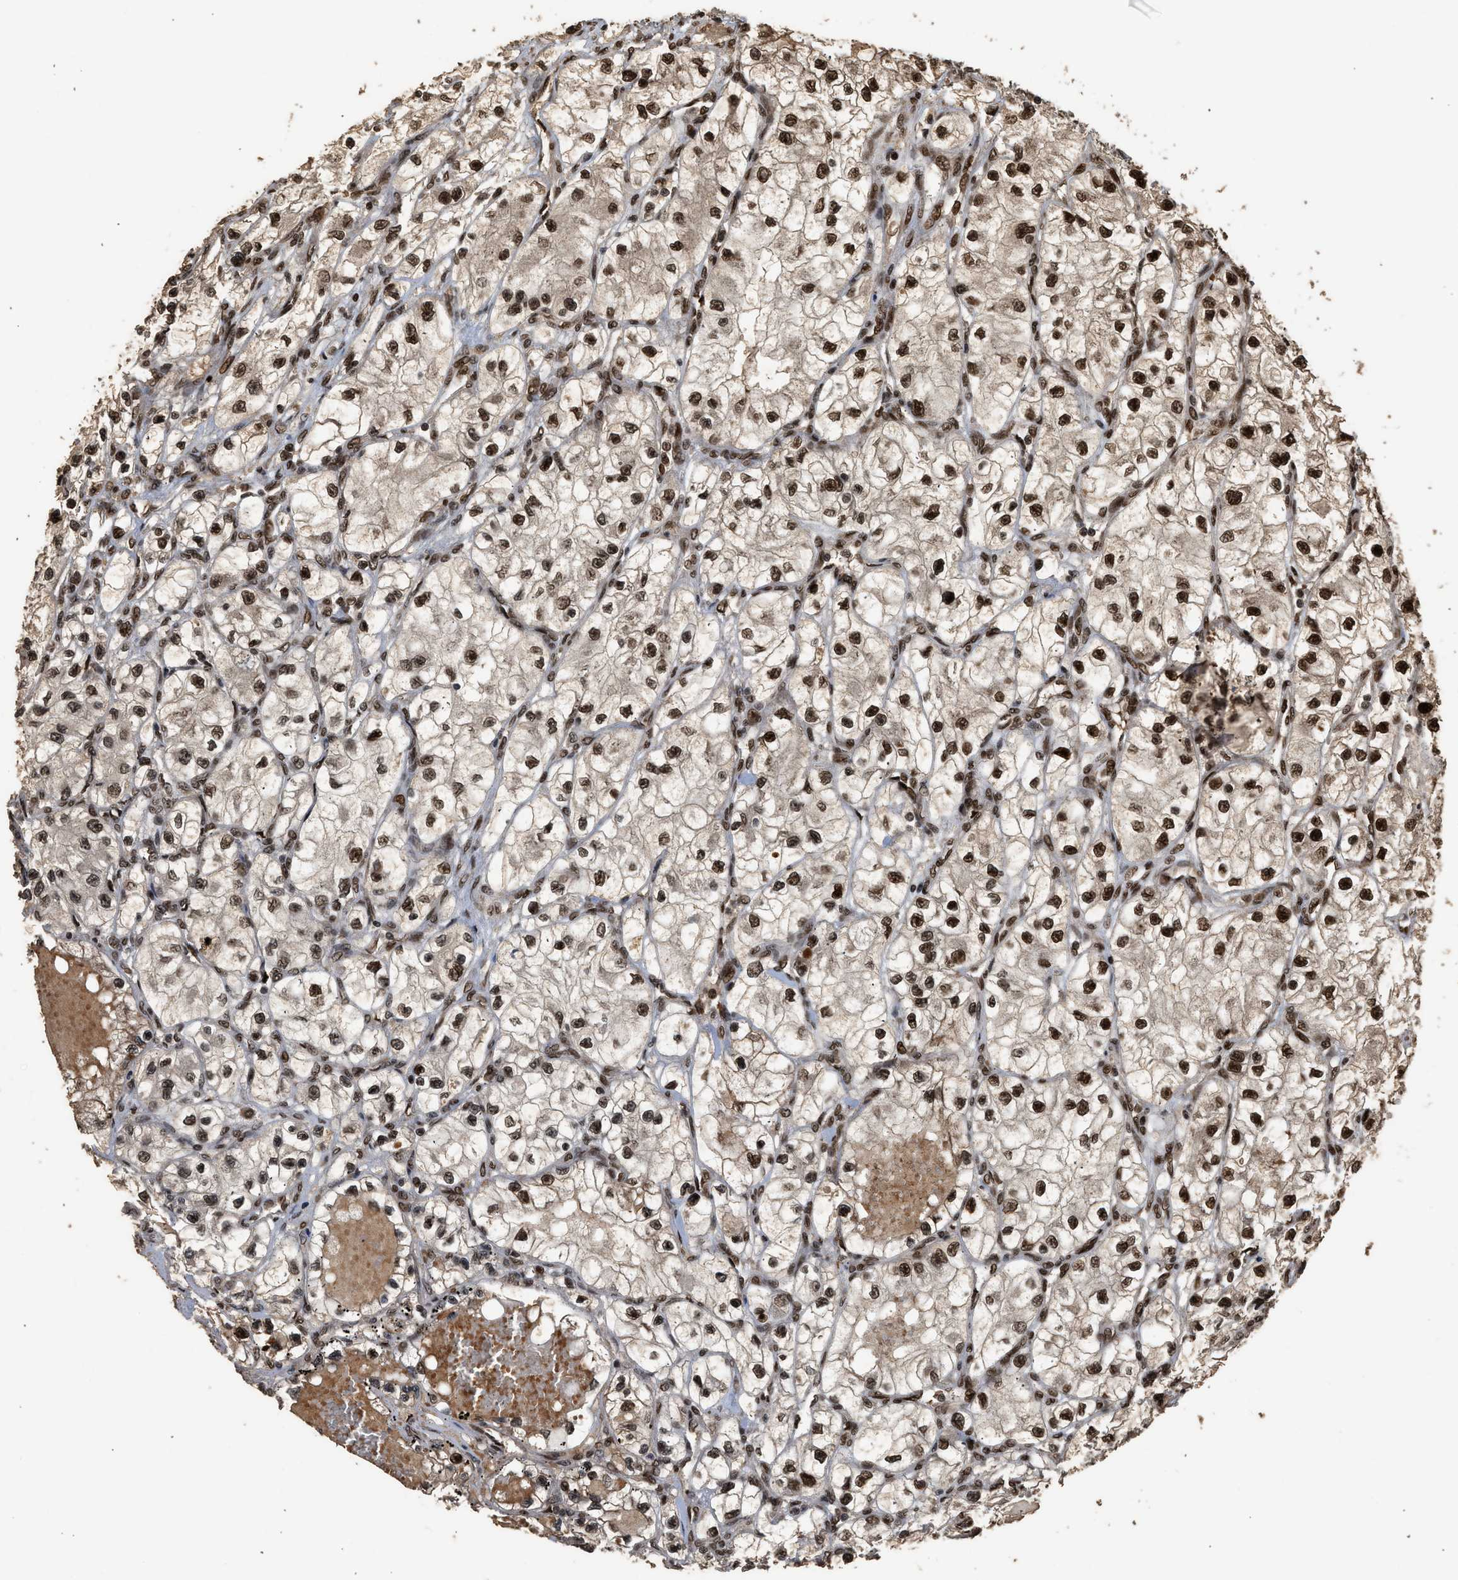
{"staining": {"intensity": "strong", "quantity": ">75%", "location": "nuclear"}, "tissue": "renal cancer", "cell_type": "Tumor cells", "image_type": "cancer", "snomed": [{"axis": "morphology", "description": "Adenocarcinoma, NOS"}, {"axis": "topography", "description": "Kidney"}], "caption": "This is an image of IHC staining of renal adenocarcinoma, which shows strong expression in the nuclear of tumor cells.", "gene": "PPP4R3B", "patient": {"sex": "female", "age": 57}}